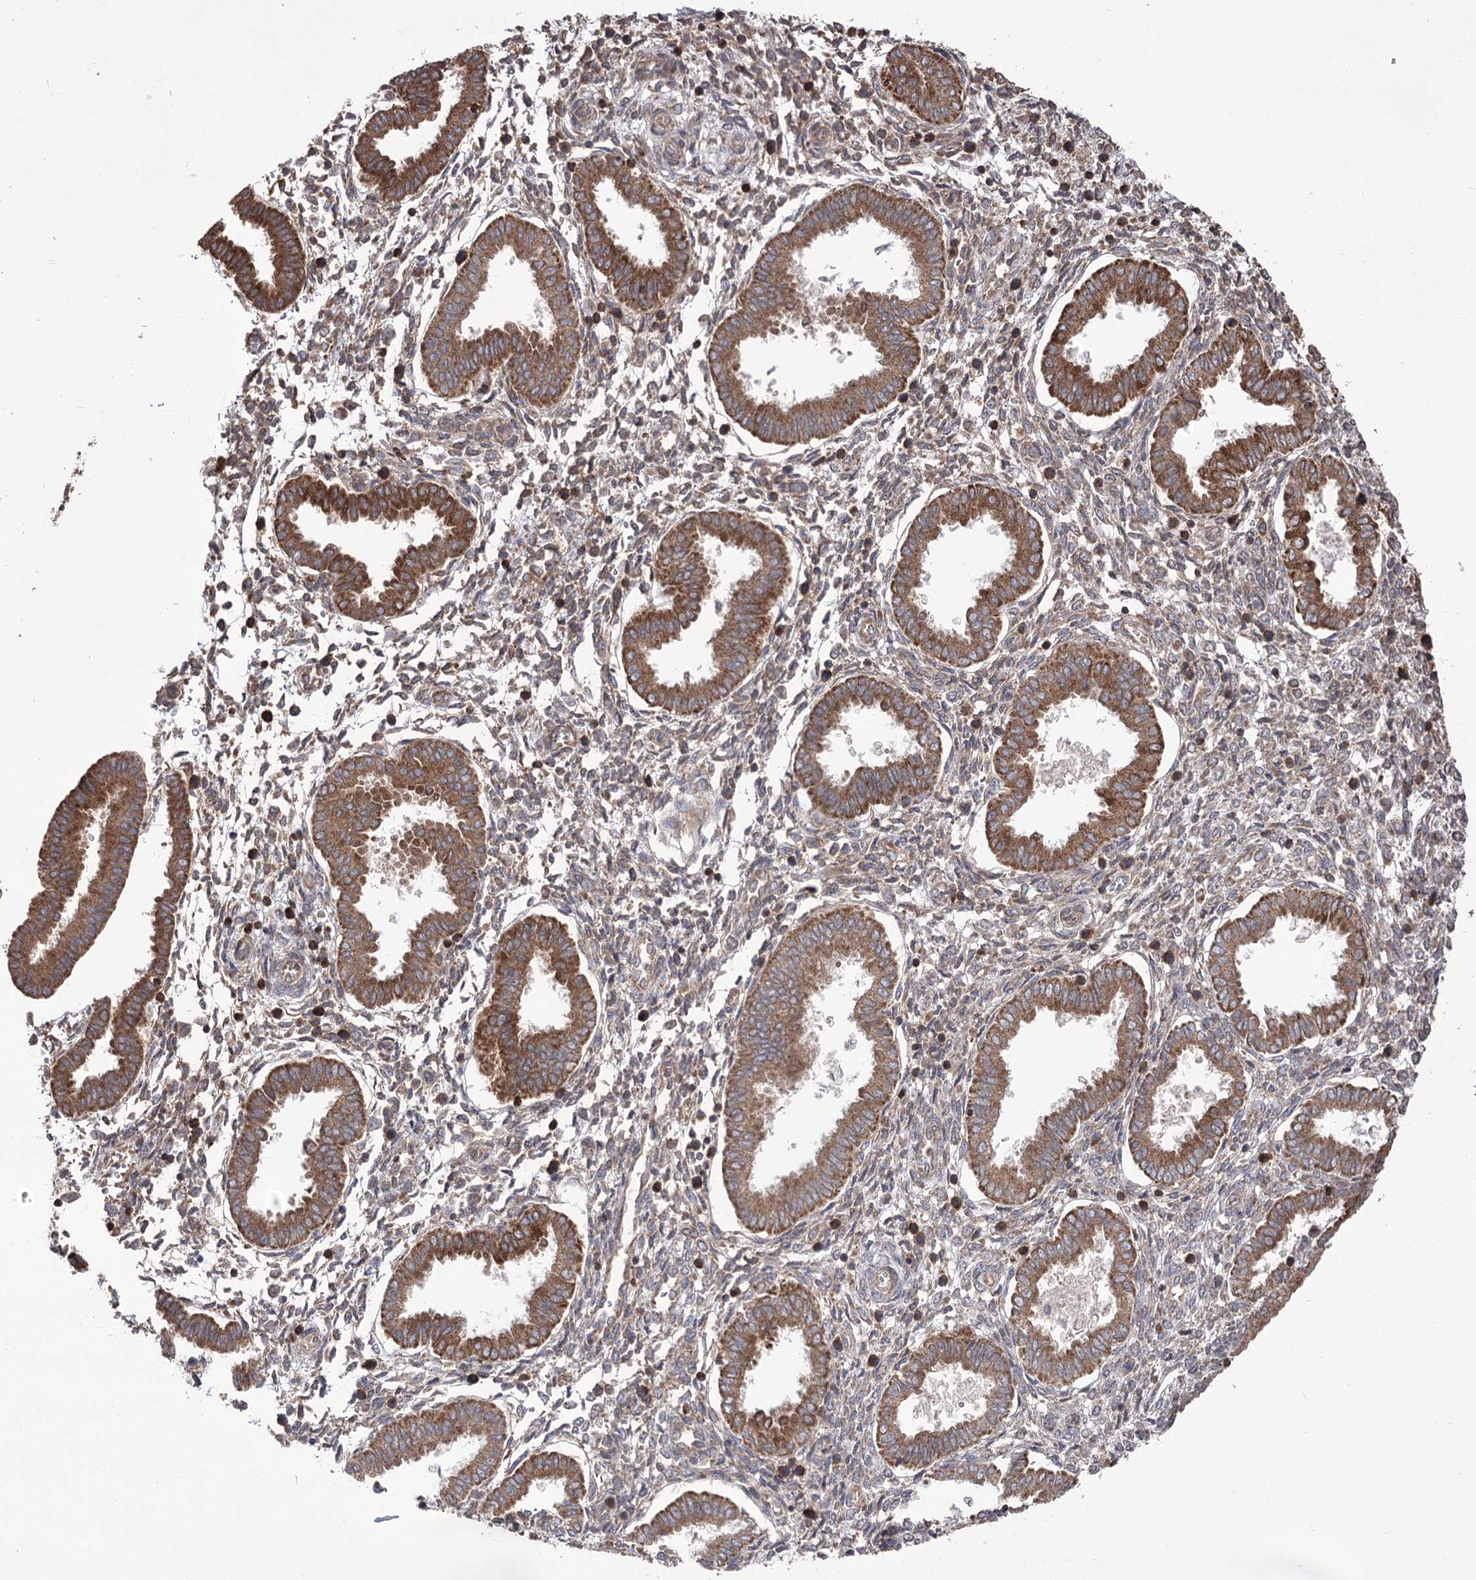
{"staining": {"intensity": "weak", "quantity": "25%-75%", "location": "cytoplasmic/membranous"}, "tissue": "endometrium", "cell_type": "Cells in endometrial stroma", "image_type": "normal", "snomed": [{"axis": "morphology", "description": "Normal tissue, NOS"}, {"axis": "topography", "description": "Endometrium"}], "caption": "Immunohistochemical staining of benign endometrium displays low levels of weak cytoplasmic/membranous staining in about 25%-75% of cells in endometrial stroma.", "gene": "XYLB", "patient": {"sex": "female", "age": 24}}